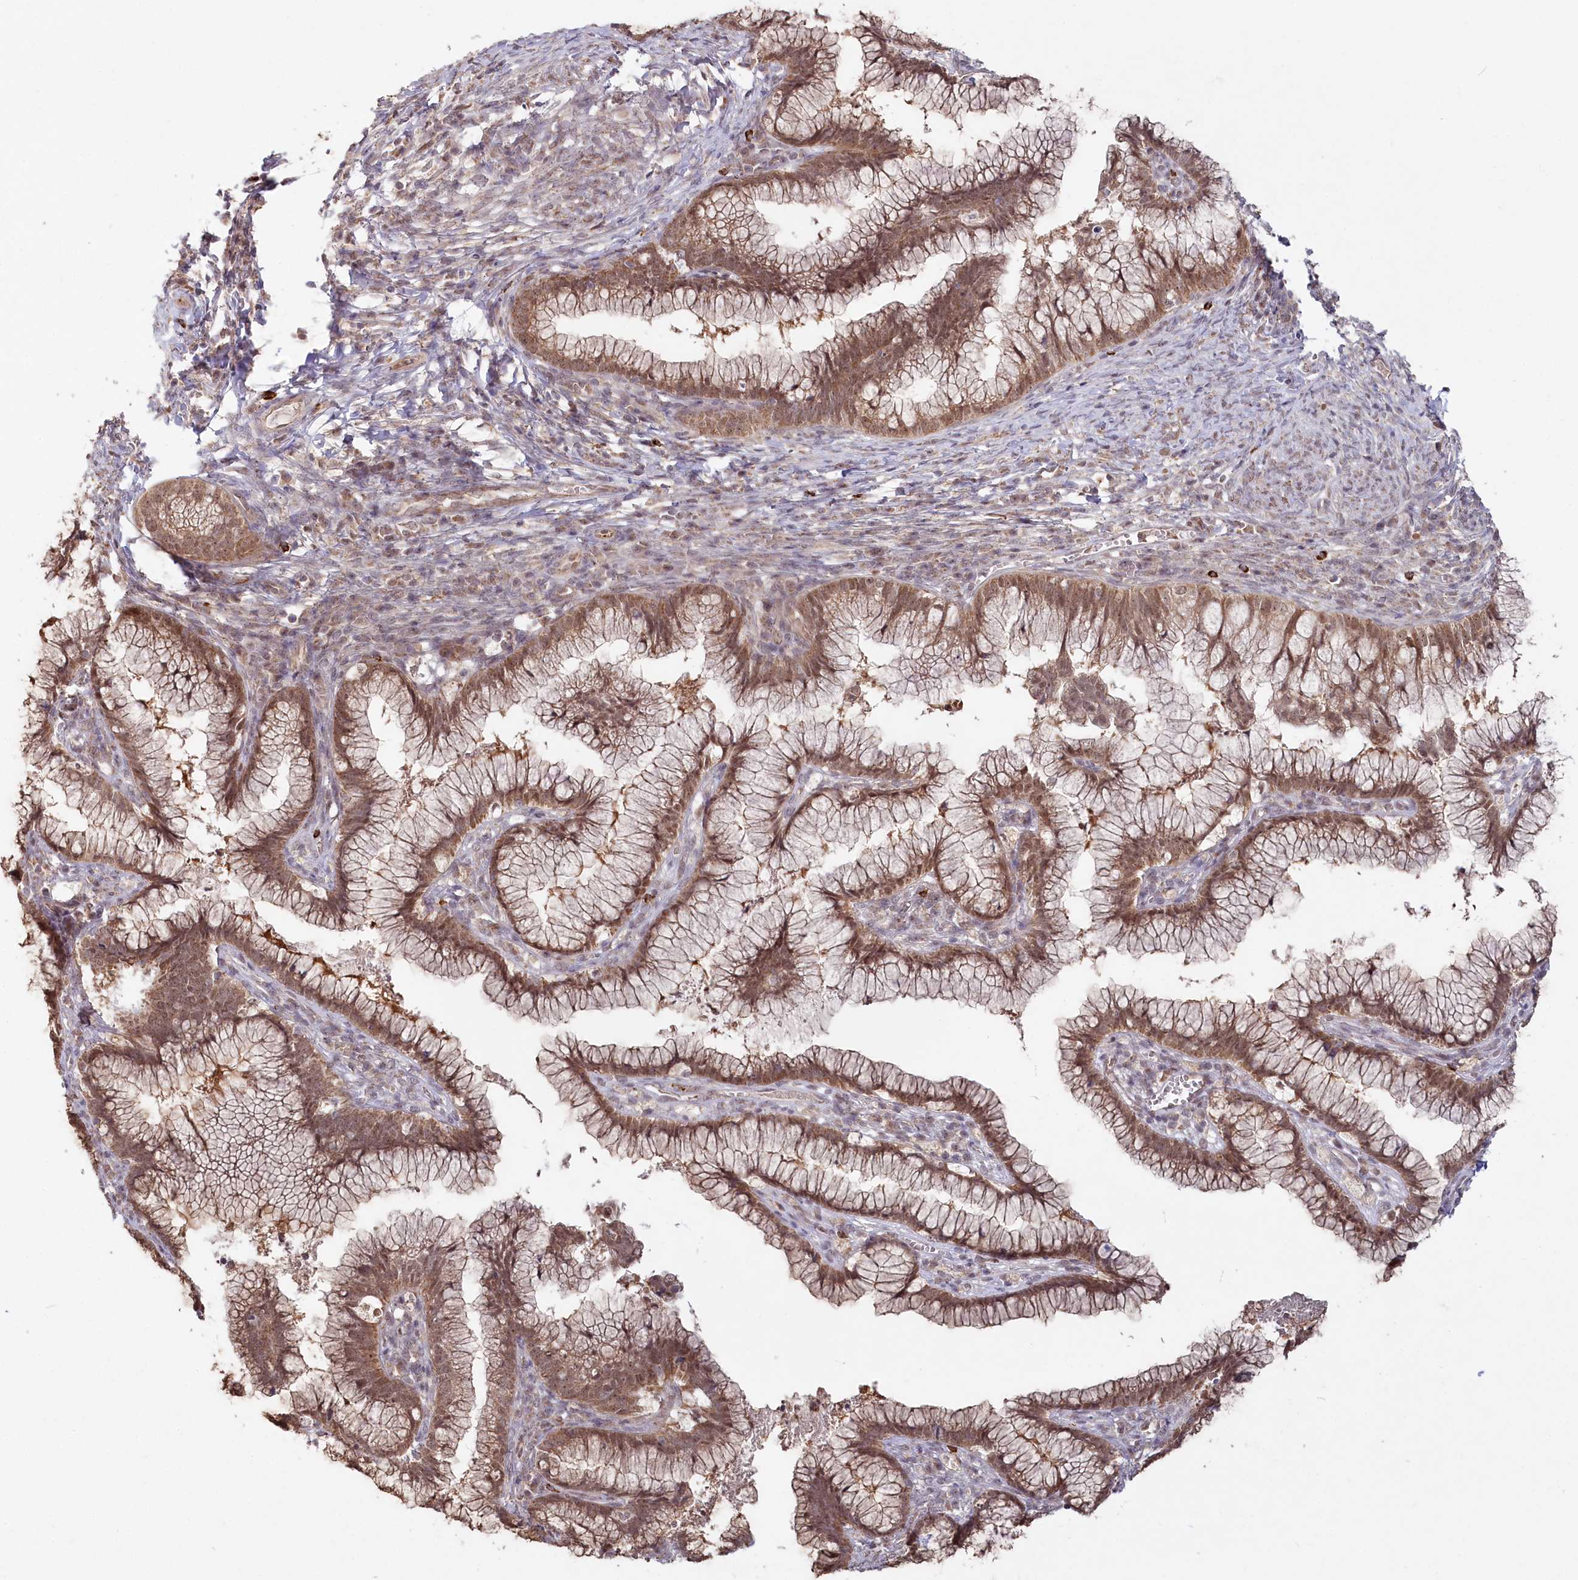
{"staining": {"intensity": "moderate", "quantity": ">75%", "location": "cytoplasmic/membranous,nuclear"}, "tissue": "cervical cancer", "cell_type": "Tumor cells", "image_type": "cancer", "snomed": [{"axis": "morphology", "description": "Adenocarcinoma, NOS"}, {"axis": "topography", "description": "Cervix"}], "caption": "A medium amount of moderate cytoplasmic/membranous and nuclear staining is seen in about >75% of tumor cells in adenocarcinoma (cervical) tissue. (DAB IHC, brown staining for protein, blue staining for nuclei).", "gene": "RTN4IP1", "patient": {"sex": "female", "age": 36}}